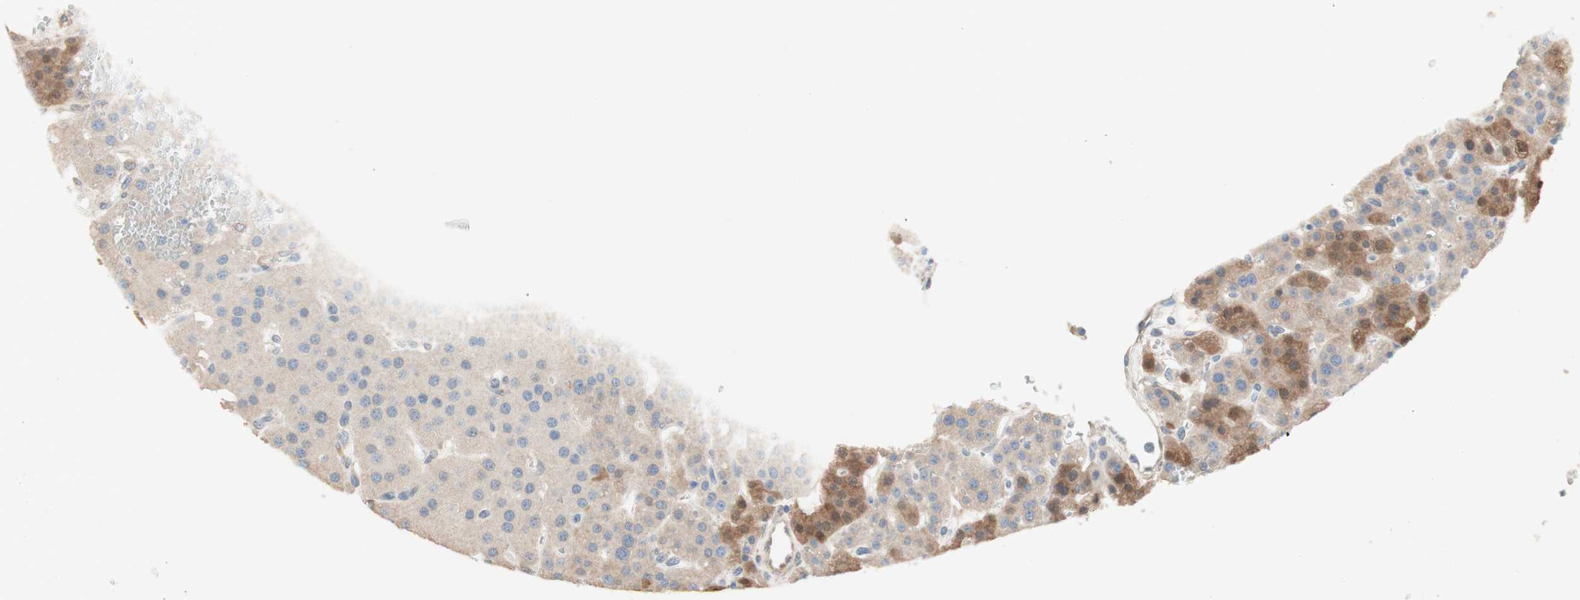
{"staining": {"intensity": "moderate", "quantity": ">75%", "location": "cytoplasmic/membranous"}, "tissue": "parathyroid gland", "cell_type": "Glandular cells", "image_type": "normal", "snomed": [{"axis": "morphology", "description": "Normal tissue, NOS"}, {"axis": "morphology", "description": "Adenoma, NOS"}, {"axis": "topography", "description": "Parathyroid gland"}], "caption": "Protein expression analysis of benign human parathyroid gland reveals moderate cytoplasmic/membranous positivity in approximately >75% of glandular cells. (Brightfield microscopy of DAB IHC at high magnification).", "gene": "COMT", "patient": {"sex": "female", "age": 81}}